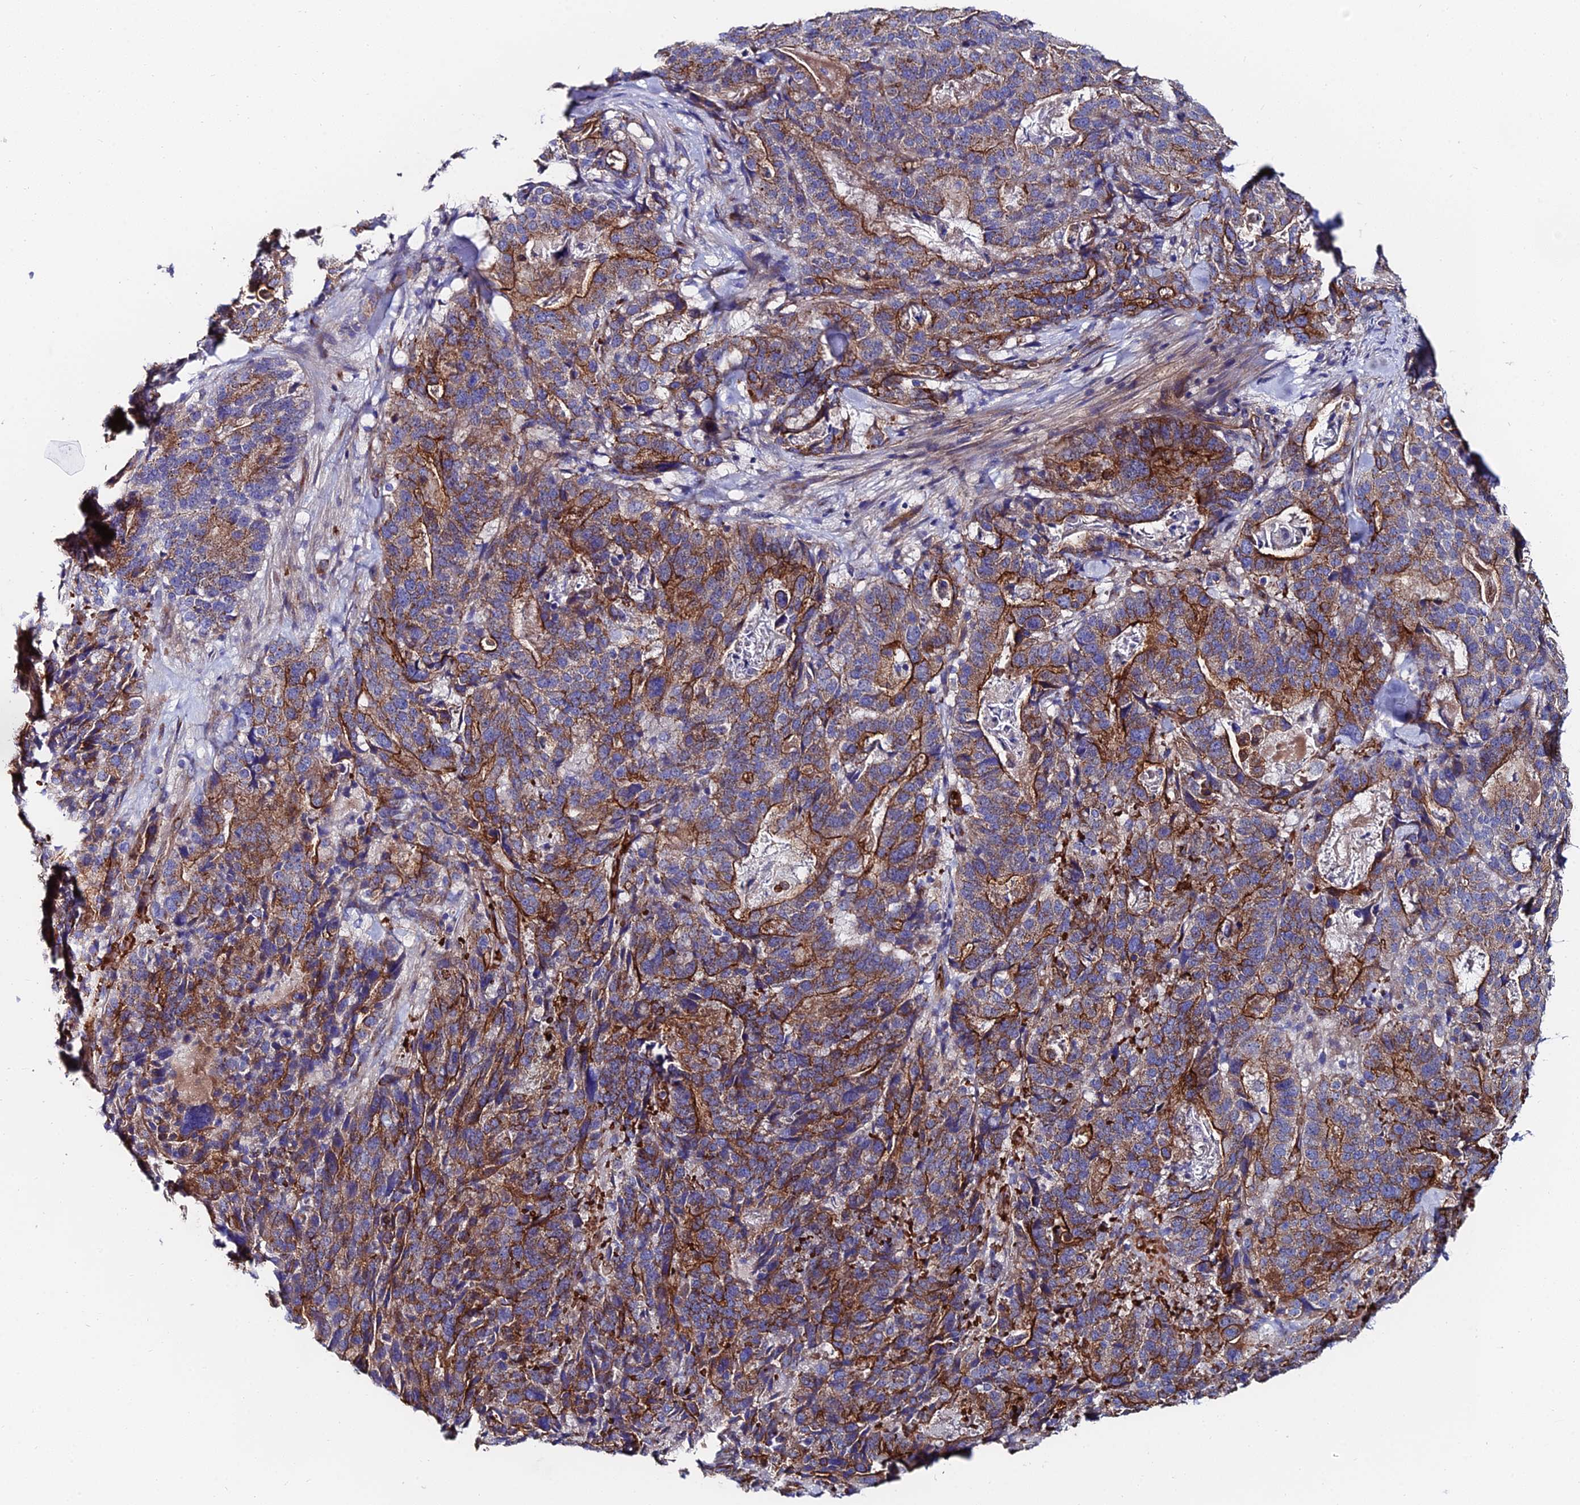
{"staining": {"intensity": "moderate", "quantity": ">75%", "location": "cytoplasmic/membranous"}, "tissue": "stomach cancer", "cell_type": "Tumor cells", "image_type": "cancer", "snomed": [{"axis": "morphology", "description": "Adenocarcinoma, NOS"}, {"axis": "topography", "description": "Stomach"}], "caption": "Brown immunohistochemical staining in stomach adenocarcinoma exhibits moderate cytoplasmic/membranous expression in approximately >75% of tumor cells.", "gene": "ADGRF3", "patient": {"sex": "male", "age": 48}}